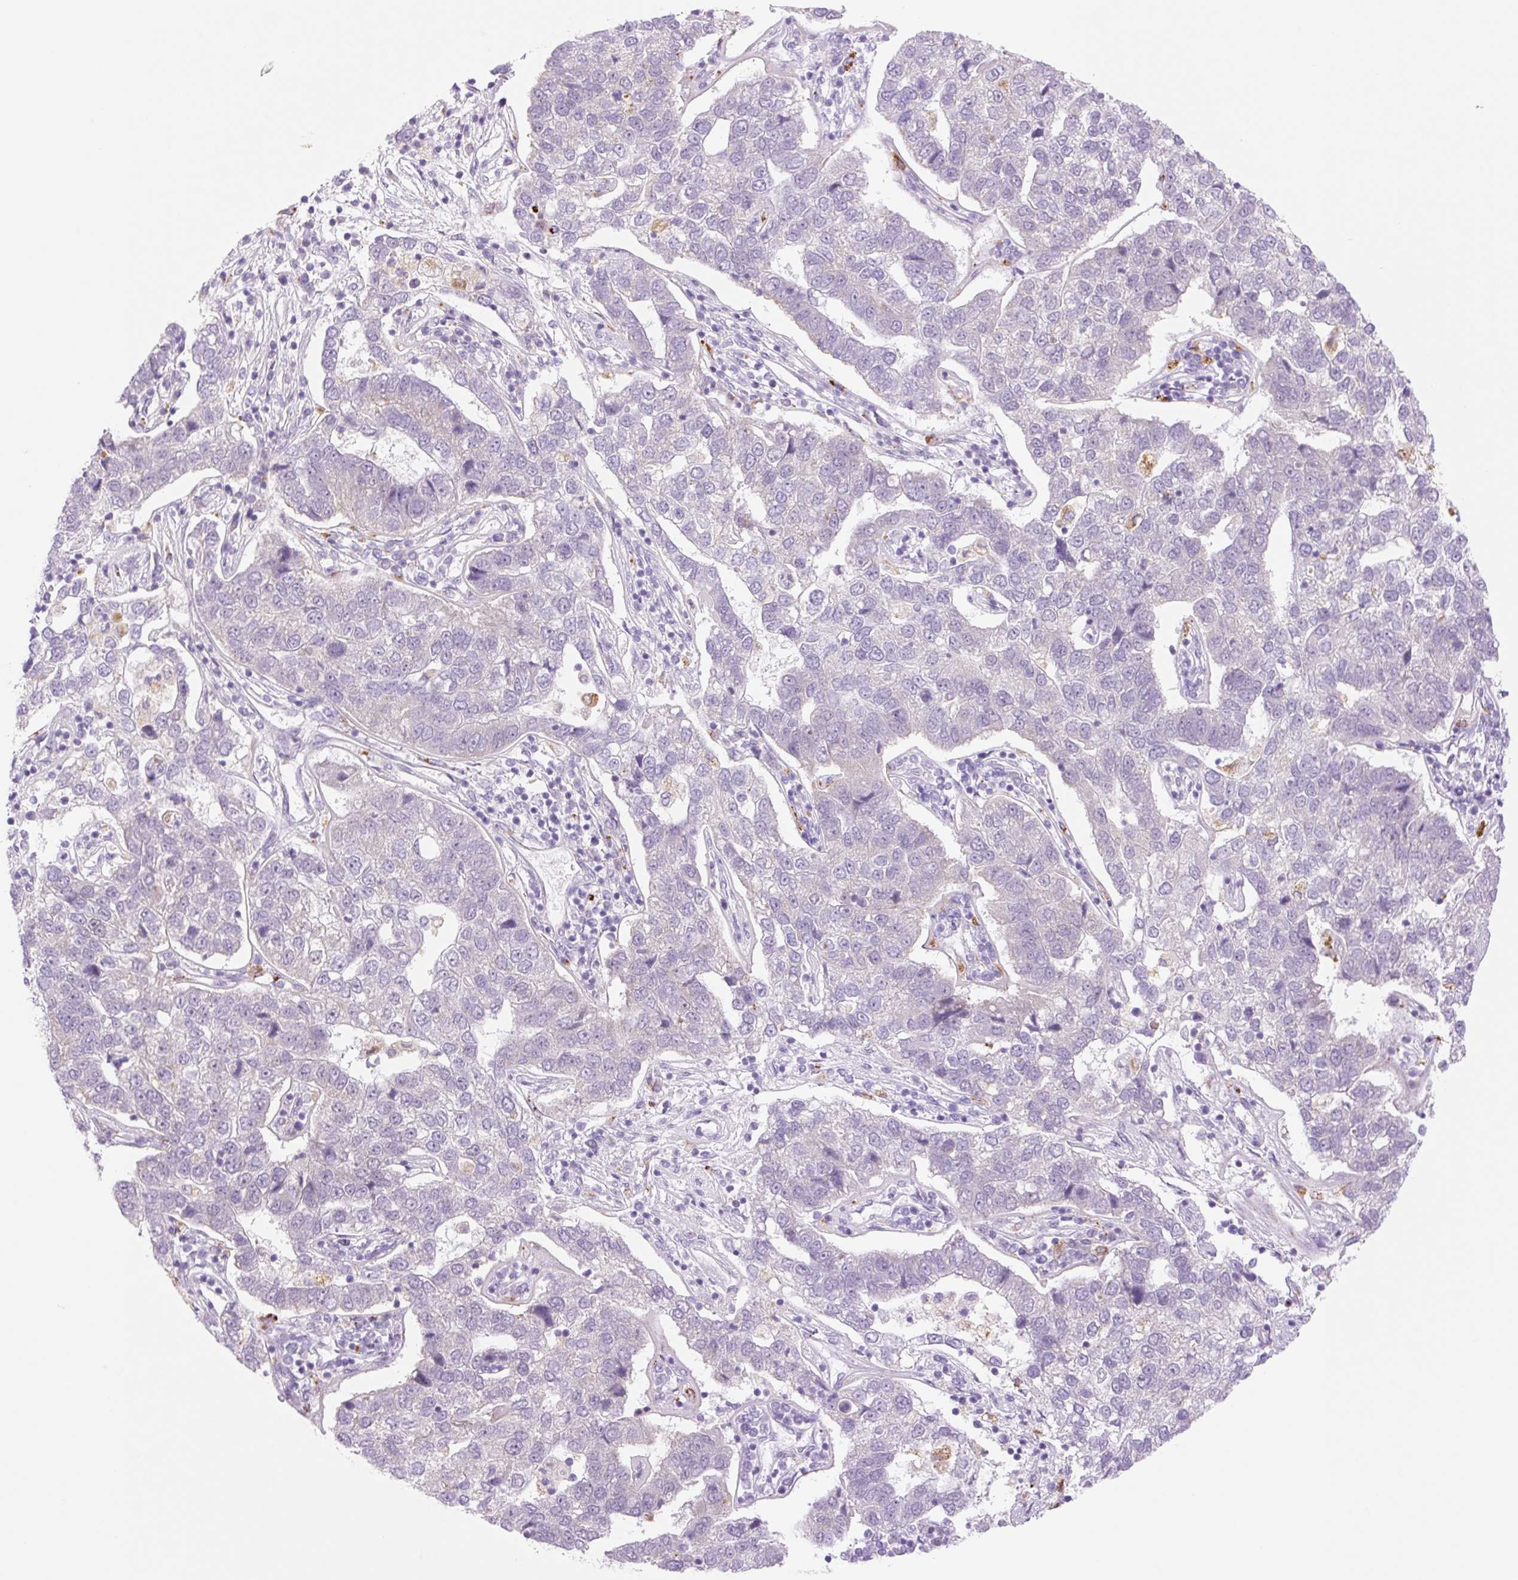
{"staining": {"intensity": "negative", "quantity": "none", "location": "none"}, "tissue": "pancreatic cancer", "cell_type": "Tumor cells", "image_type": "cancer", "snomed": [{"axis": "morphology", "description": "Adenocarcinoma, NOS"}, {"axis": "topography", "description": "Pancreas"}], "caption": "High power microscopy micrograph of an immunohistochemistry photomicrograph of pancreatic adenocarcinoma, revealing no significant staining in tumor cells. (DAB (3,3'-diaminobenzidine) immunohistochemistry, high magnification).", "gene": "SPRYD4", "patient": {"sex": "female", "age": 61}}